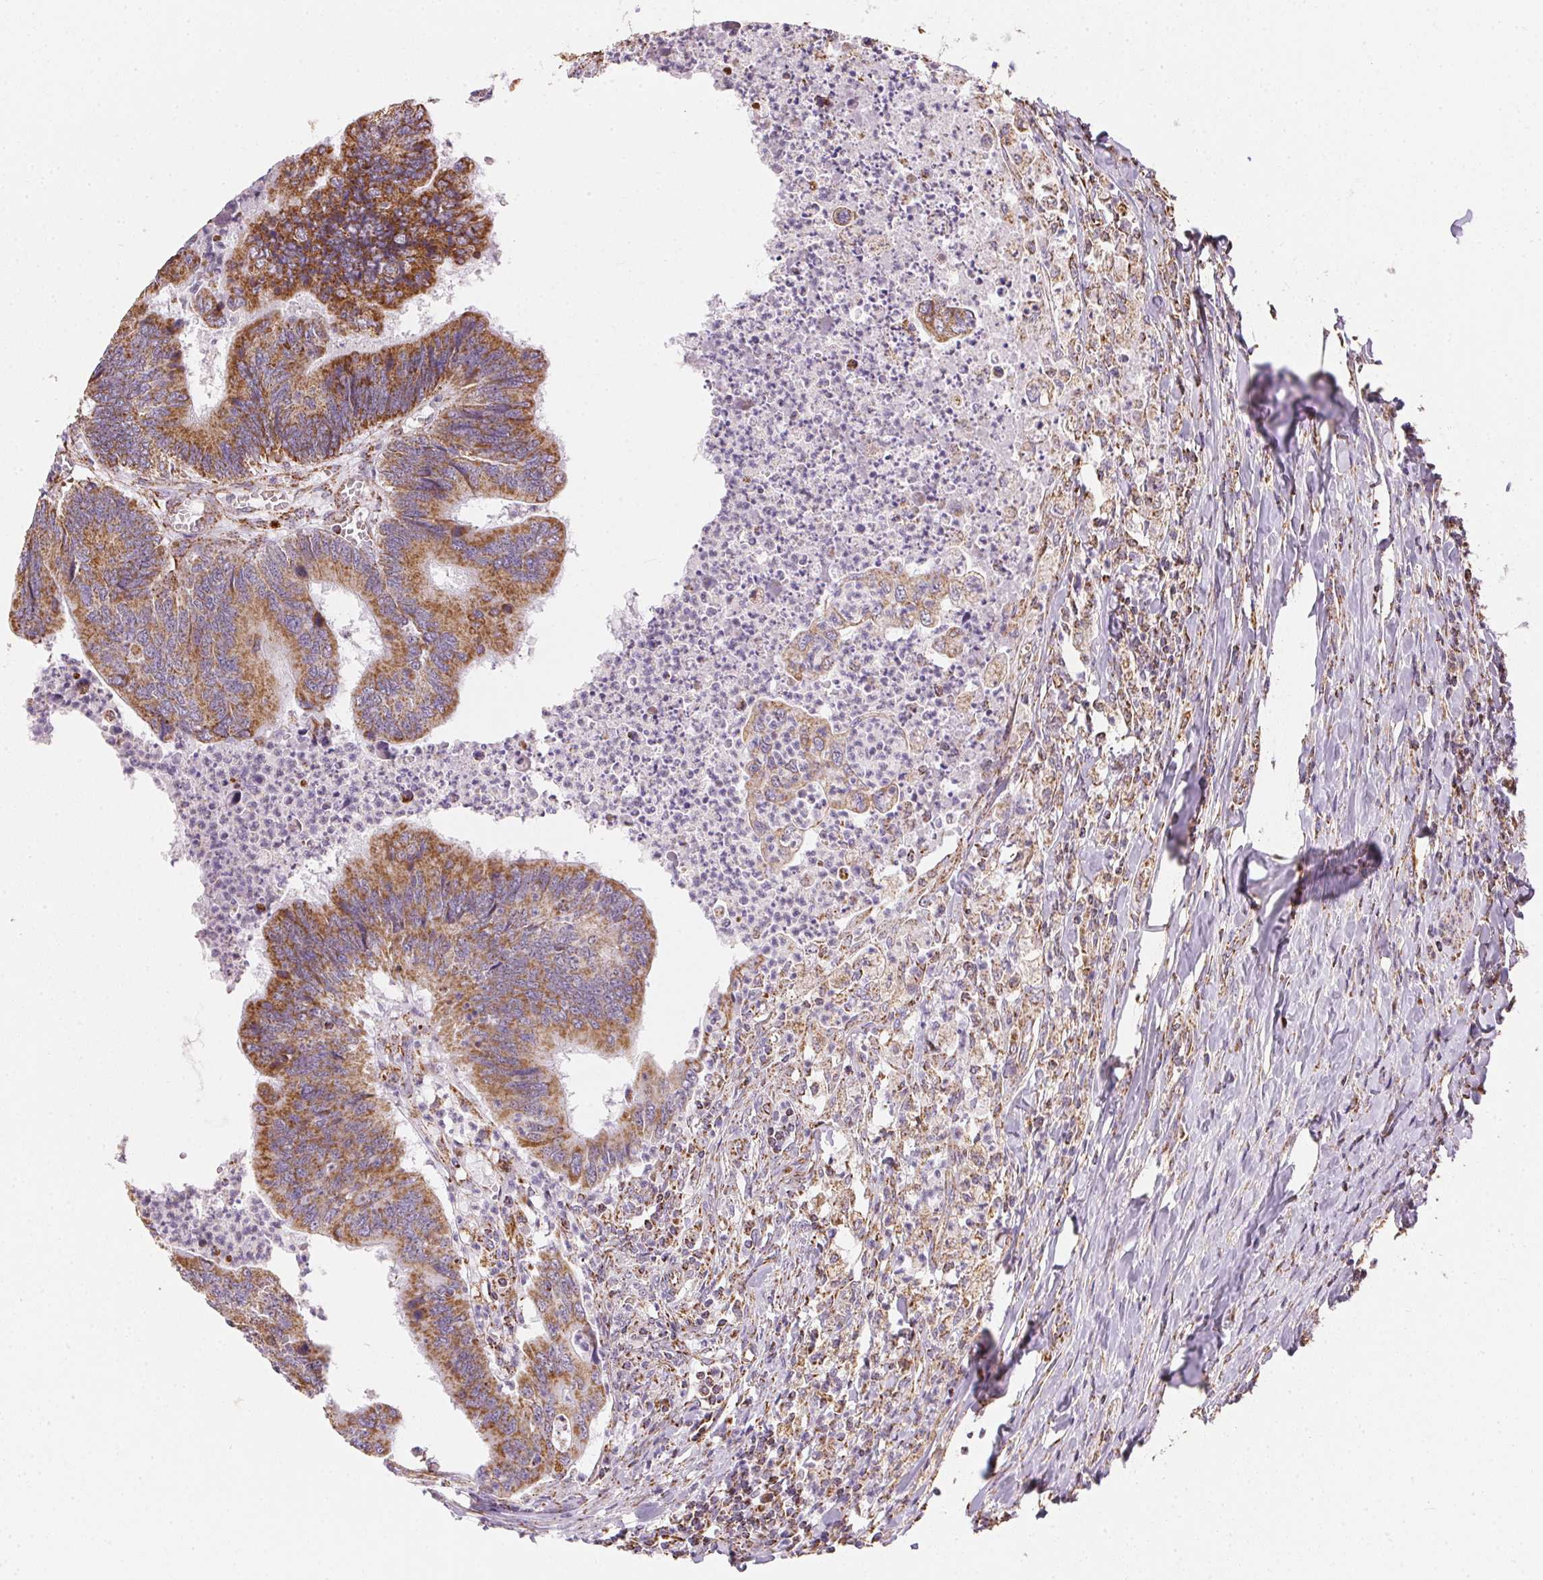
{"staining": {"intensity": "strong", "quantity": ">75%", "location": "cytoplasmic/membranous"}, "tissue": "colorectal cancer", "cell_type": "Tumor cells", "image_type": "cancer", "snomed": [{"axis": "morphology", "description": "Adenocarcinoma, NOS"}, {"axis": "topography", "description": "Colon"}], "caption": "Human colorectal adenocarcinoma stained for a protein (brown) demonstrates strong cytoplasmic/membranous positive expression in approximately >75% of tumor cells.", "gene": "MAPK11", "patient": {"sex": "female", "age": 67}}